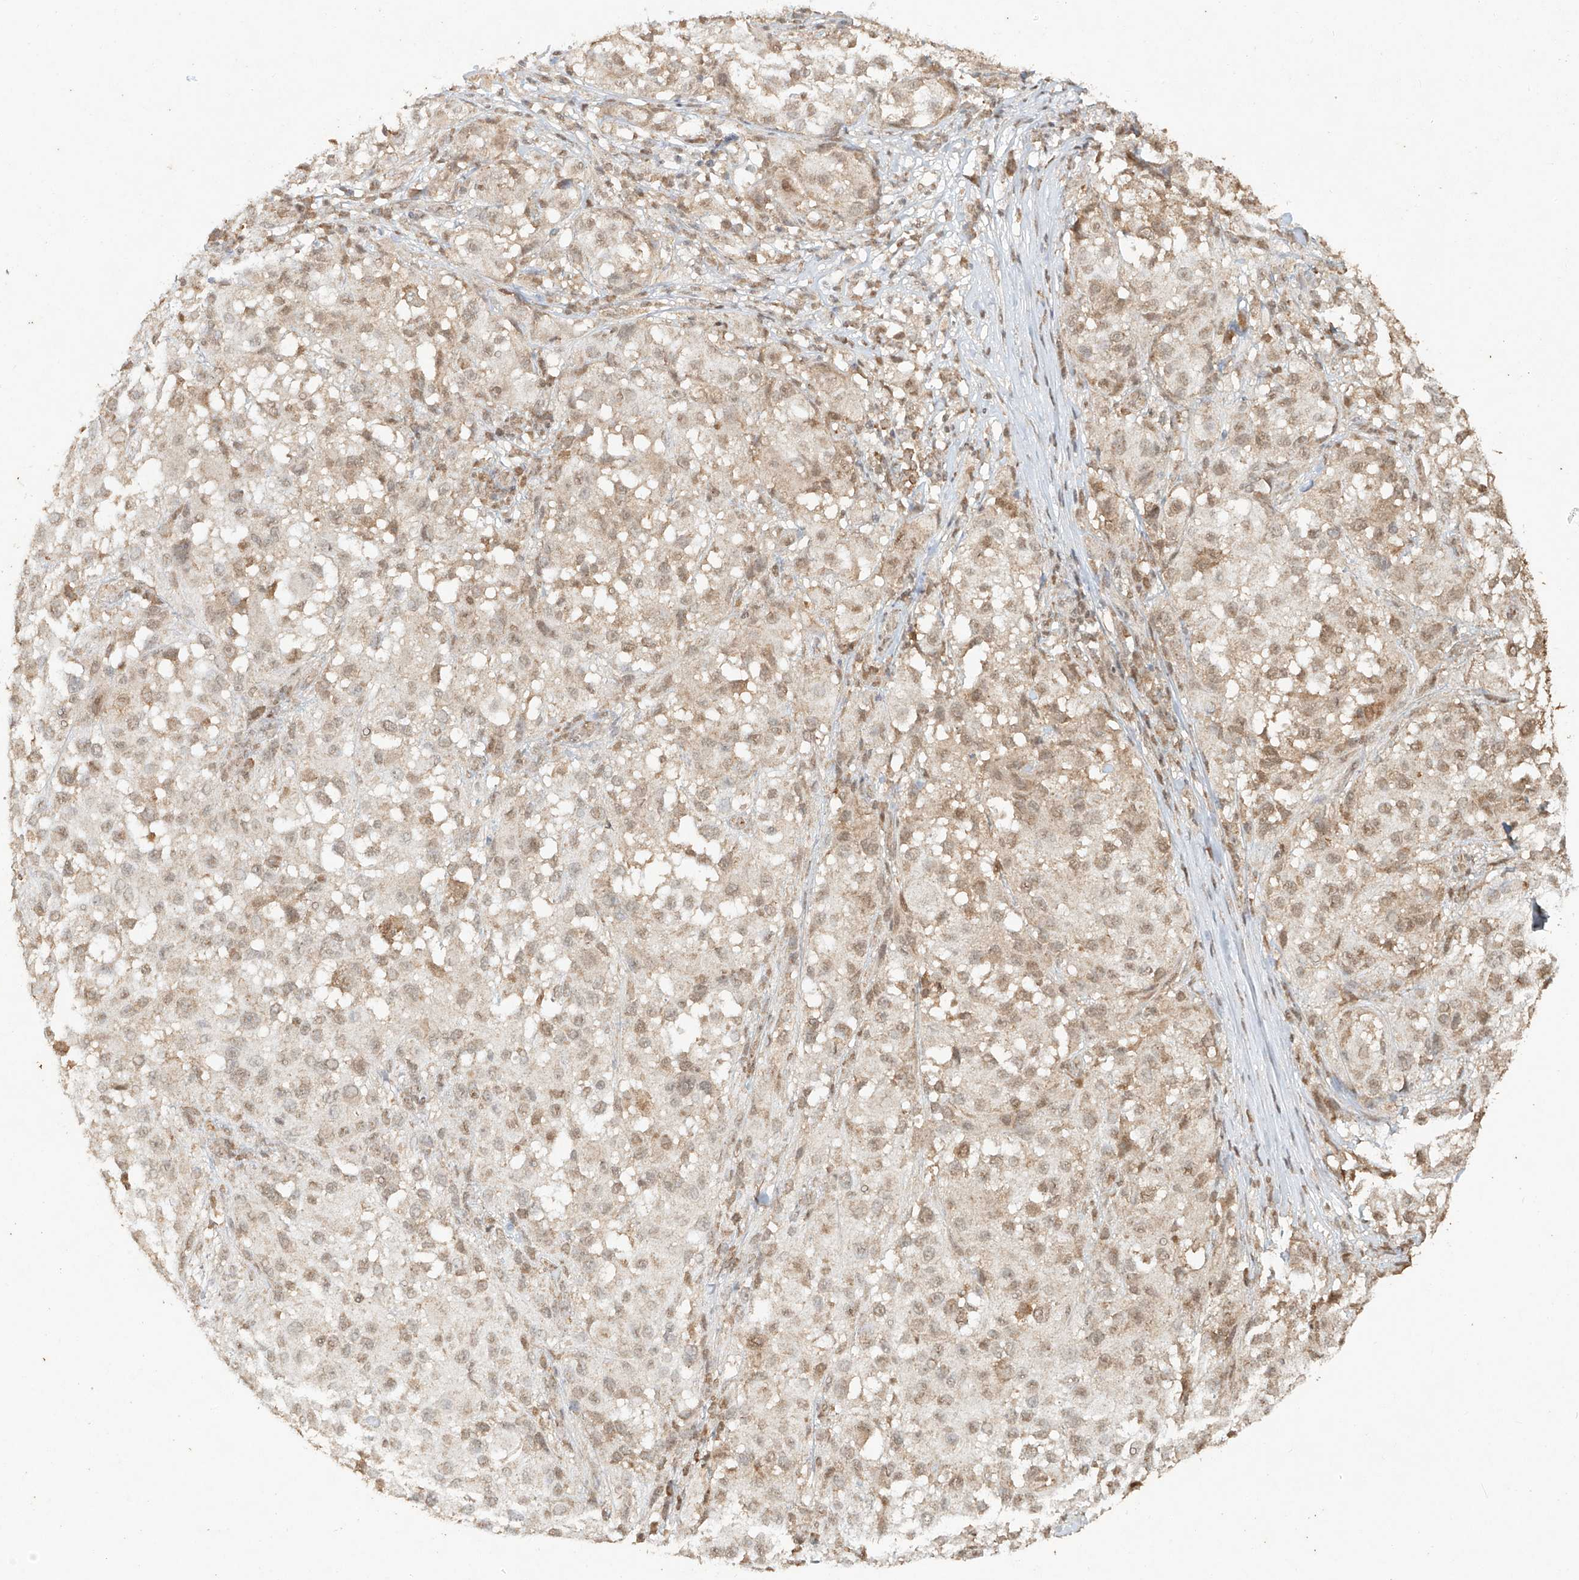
{"staining": {"intensity": "weak", "quantity": ">75%", "location": "nuclear"}, "tissue": "melanoma", "cell_type": "Tumor cells", "image_type": "cancer", "snomed": [{"axis": "morphology", "description": "Necrosis, NOS"}, {"axis": "morphology", "description": "Malignant melanoma, NOS"}, {"axis": "topography", "description": "Skin"}], "caption": "Protein expression analysis of melanoma exhibits weak nuclear staining in approximately >75% of tumor cells.", "gene": "TIGAR", "patient": {"sex": "female", "age": 87}}